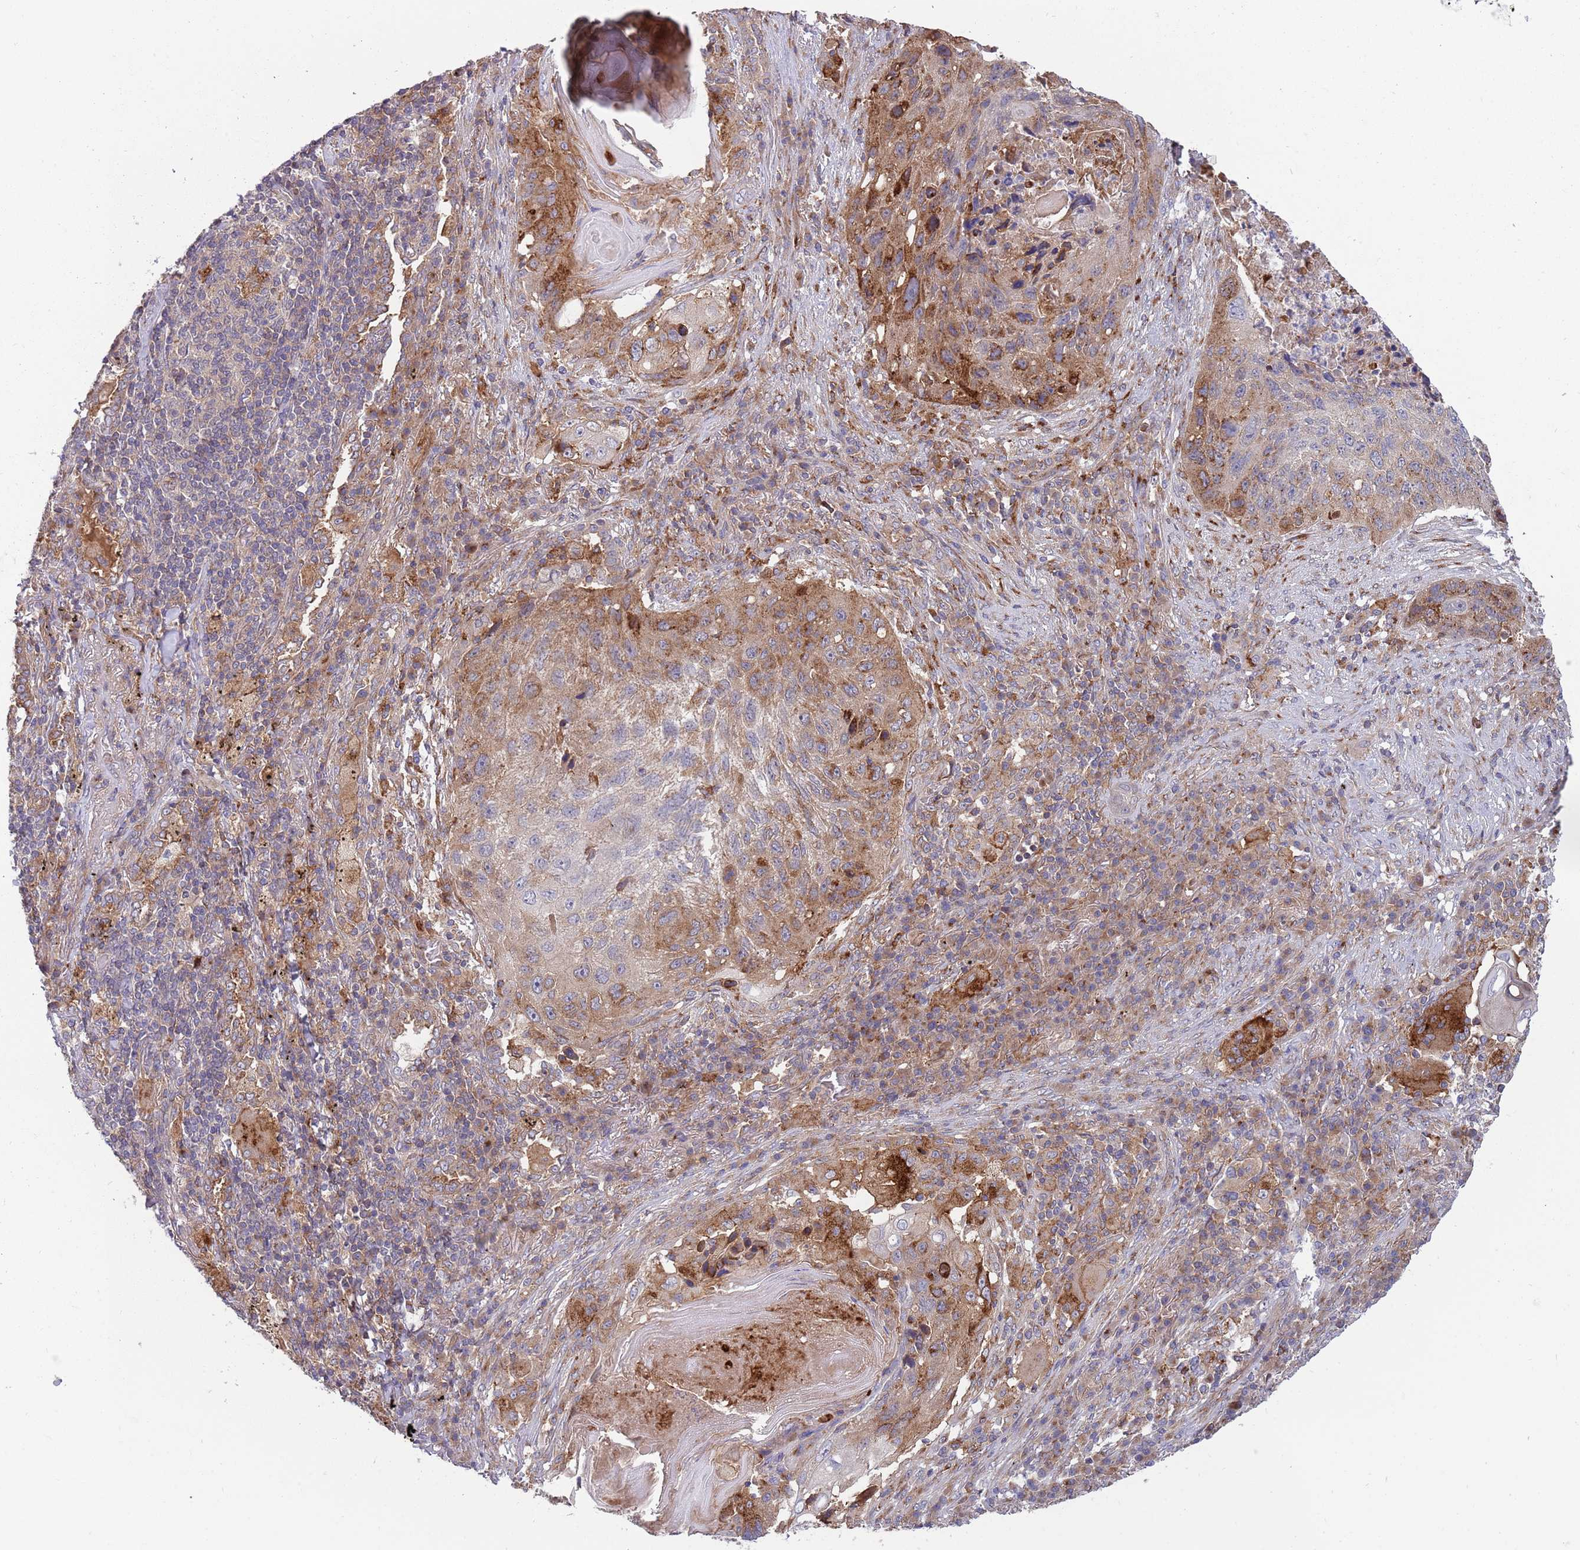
{"staining": {"intensity": "moderate", "quantity": "25%-75%", "location": "cytoplasmic/membranous"}, "tissue": "lung cancer", "cell_type": "Tumor cells", "image_type": "cancer", "snomed": [{"axis": "morphology", "description": "Squamous cell carcinoma, NOS"}, {"axis": "topography", "description": "Lung"}], "caption": "Moderate cytoplasmic/membranous protein staining is identified in about 25%-75% of tumor cells in lung squamous cell carcinoma.", "gene": "BTBD7", "patient": {"sex": "female", "age": 63}}